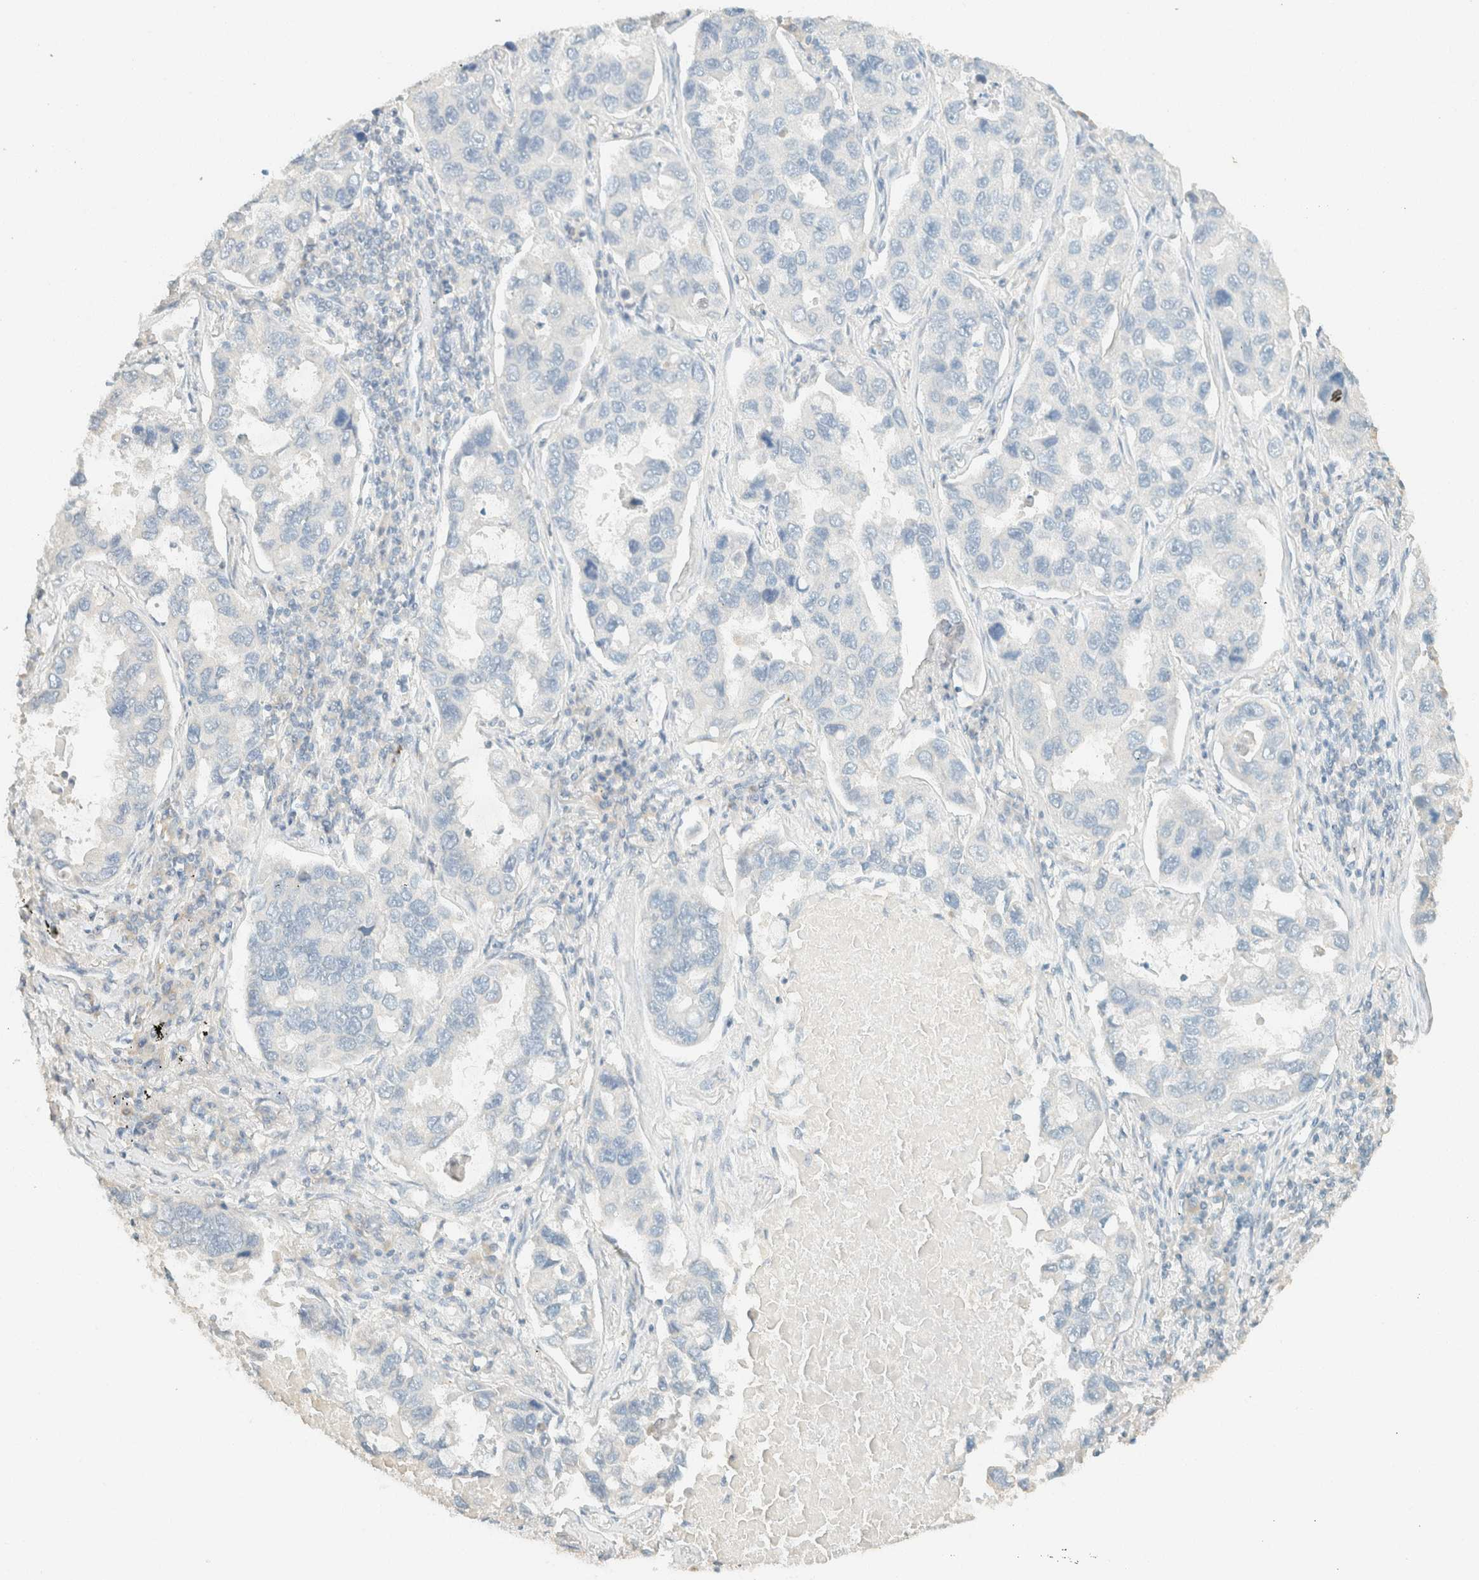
{"staining": {"intensity": "negative", "quantity": "none", "location": "none"}, "tissue": "lung cancer", "cell_type": "Tumor cells", "image_type": "cancer", "snomed": [{"axis": "morphology", "description": "Adenocarcinoma, NOS"}, {"axis": "topography", "description": "Lung"}], "caption": "Lung adenocarcinoma stained for a protein using immunohistochemistry demonstrates no staining tumor cells.", "gene": "GPA33", "patient": {"sex": "male", "age": 64}}